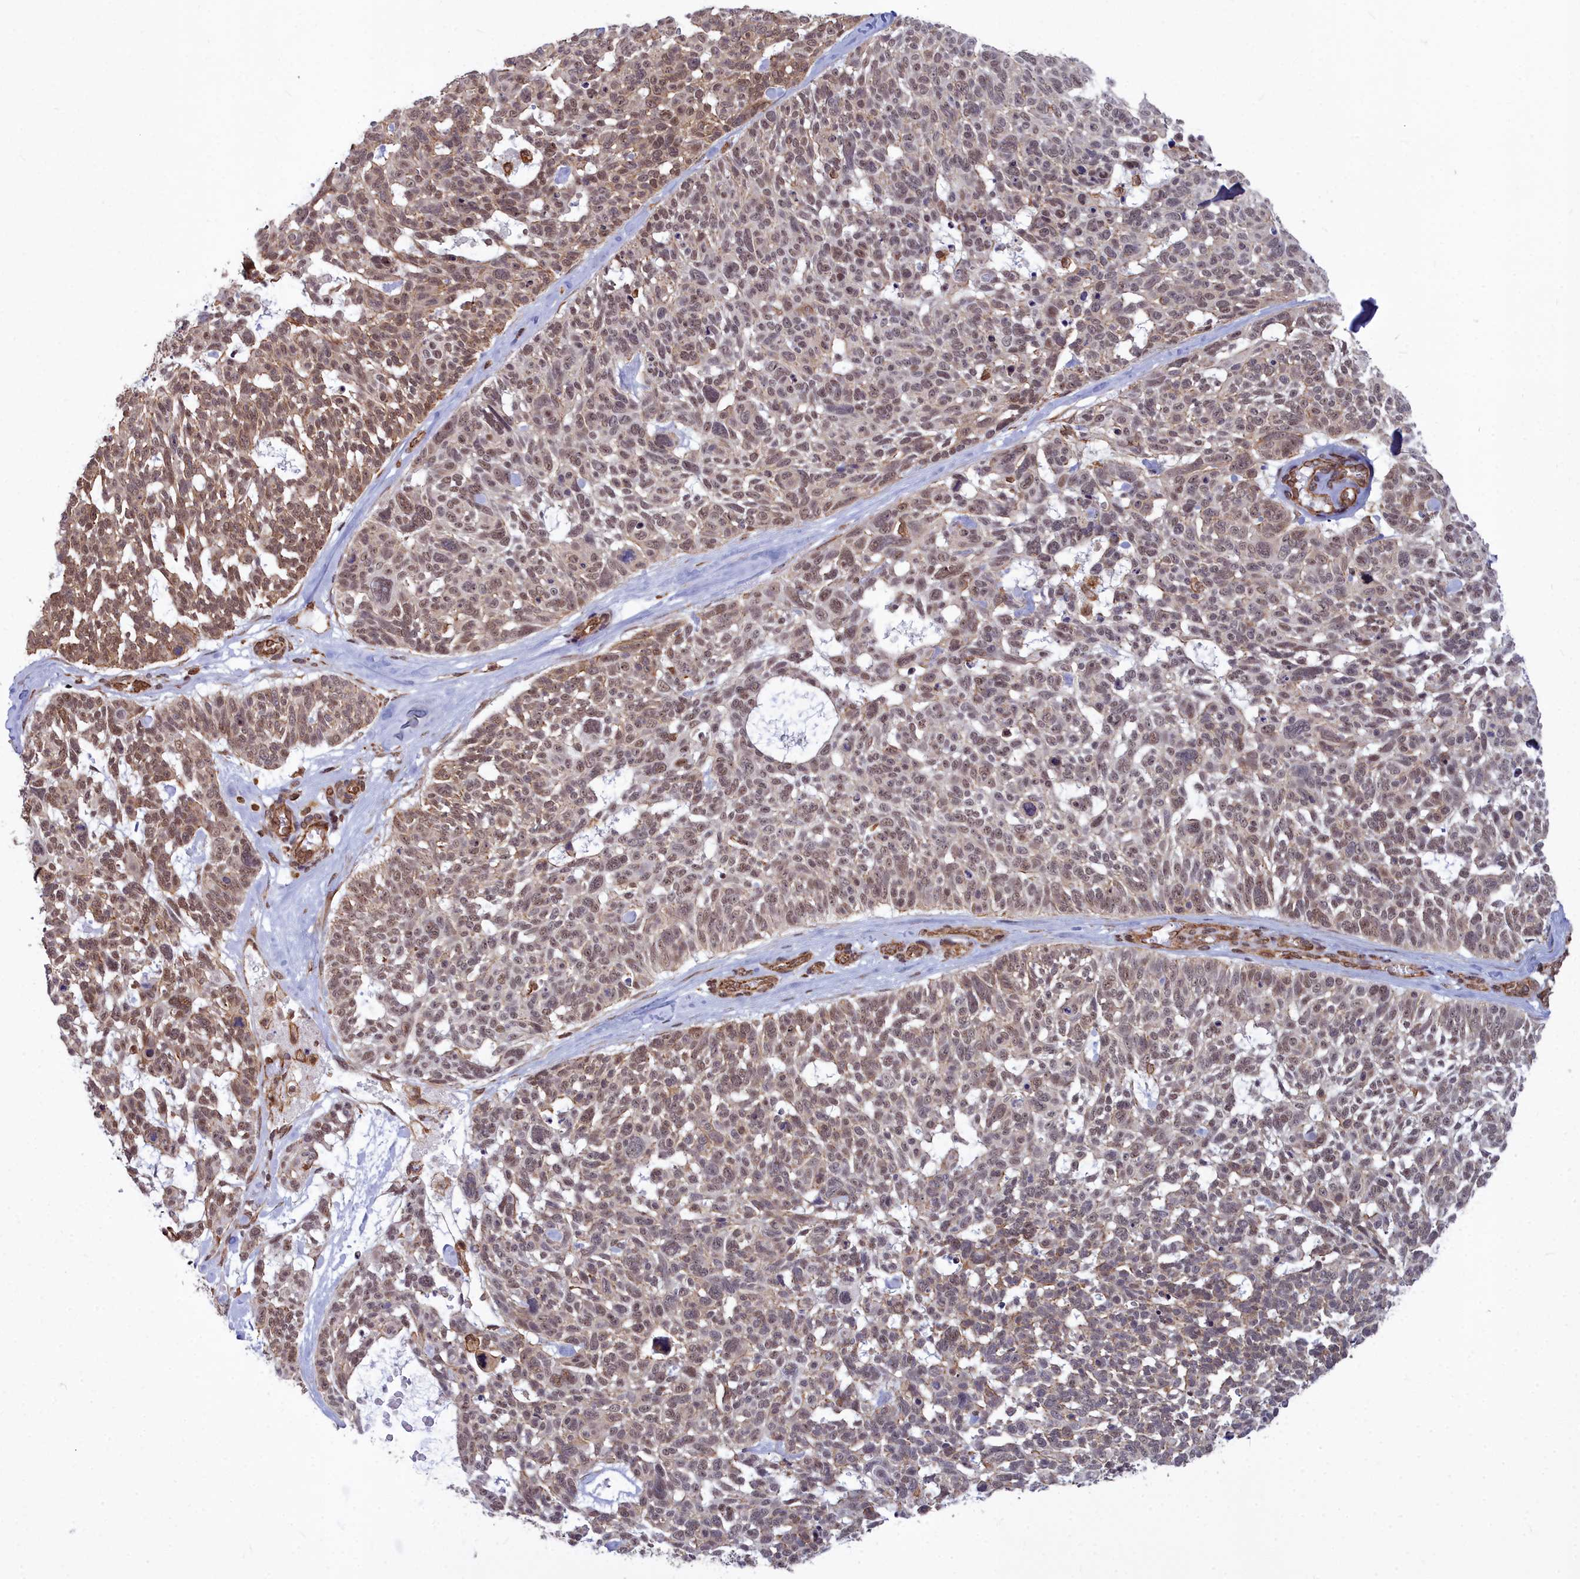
{"staining": {"intensity": "moderate", "quantity": ">75%", "location": "nuclear"}, "tissue": "skin cancer", "cell_type": "Tumor cells", "image_type": "cancer", "snomed": [{"axis": "morphology", "description": "Basal cell carcinoma"}, {"axis": "topography", "description": "Skin"}], "caption": "This micrograph shows immunohistochemistry (IHC) staining of basal cell carcinoma (skin), with medium moderate nuclear staining in approximately >75% of tumor cells.", "gene": "YJU2", "patient": {"sex": "male", "age": 88}}